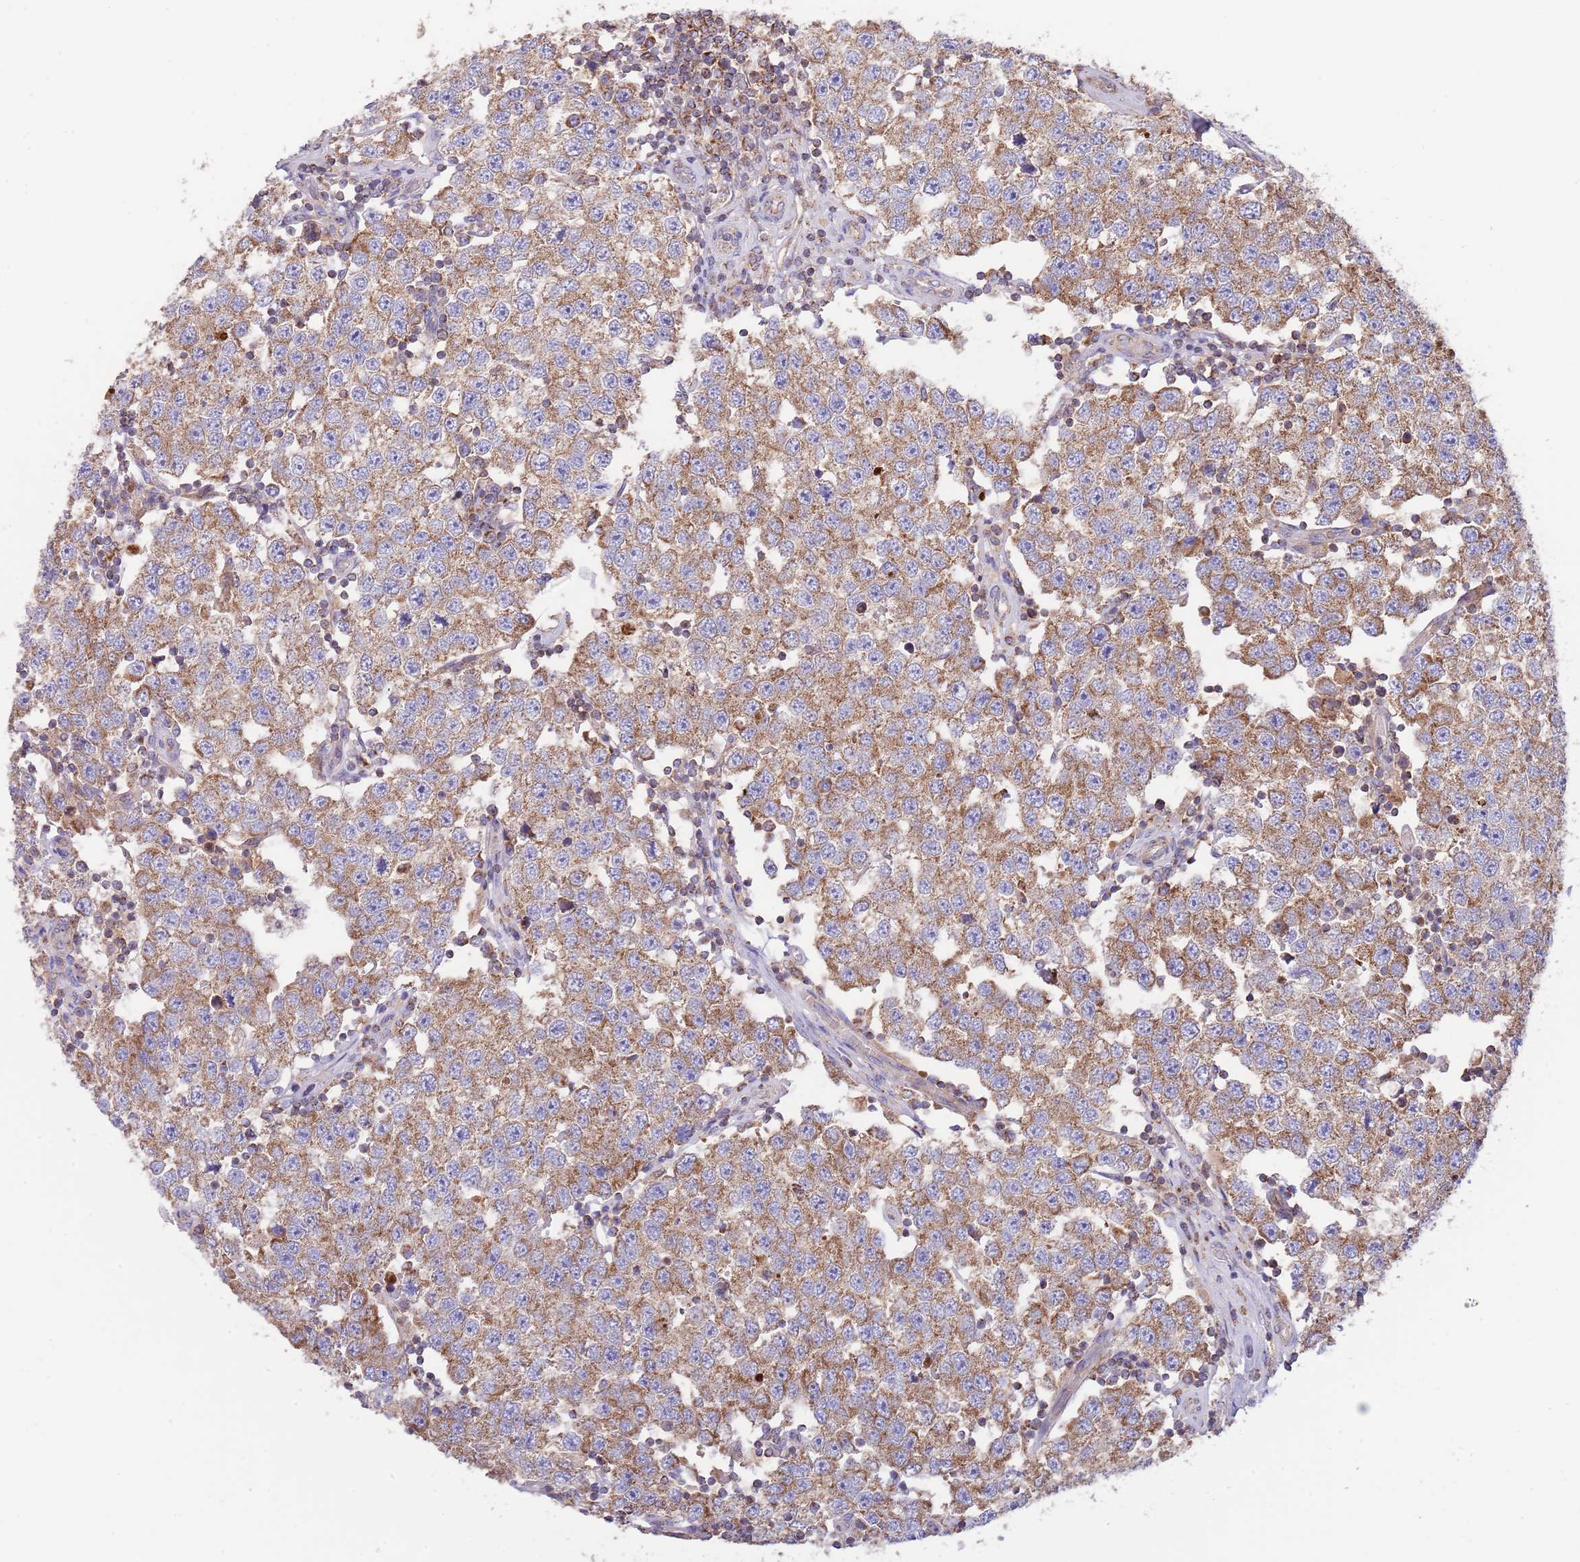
{"staining": {"intensity": "moderate", "quantity": ">75%", "location": "cytoplasmic/membranous"}, "tissue": "testis cancer", "cell_type": "Tumor cells", "image_type": "cancer", "snomed": [{"axis": "morphology", "description": "Seminoma, NOS"}, {"axis": "topography", "description": "Testis"}], "caption": "A brown stain shows moderate cytoplasmic/membranous staining of a protein in human testis cancer (seminoma) tumor cells.", "gene": "DNAJA3", "patient": {"sex": "male", "age": 34}}